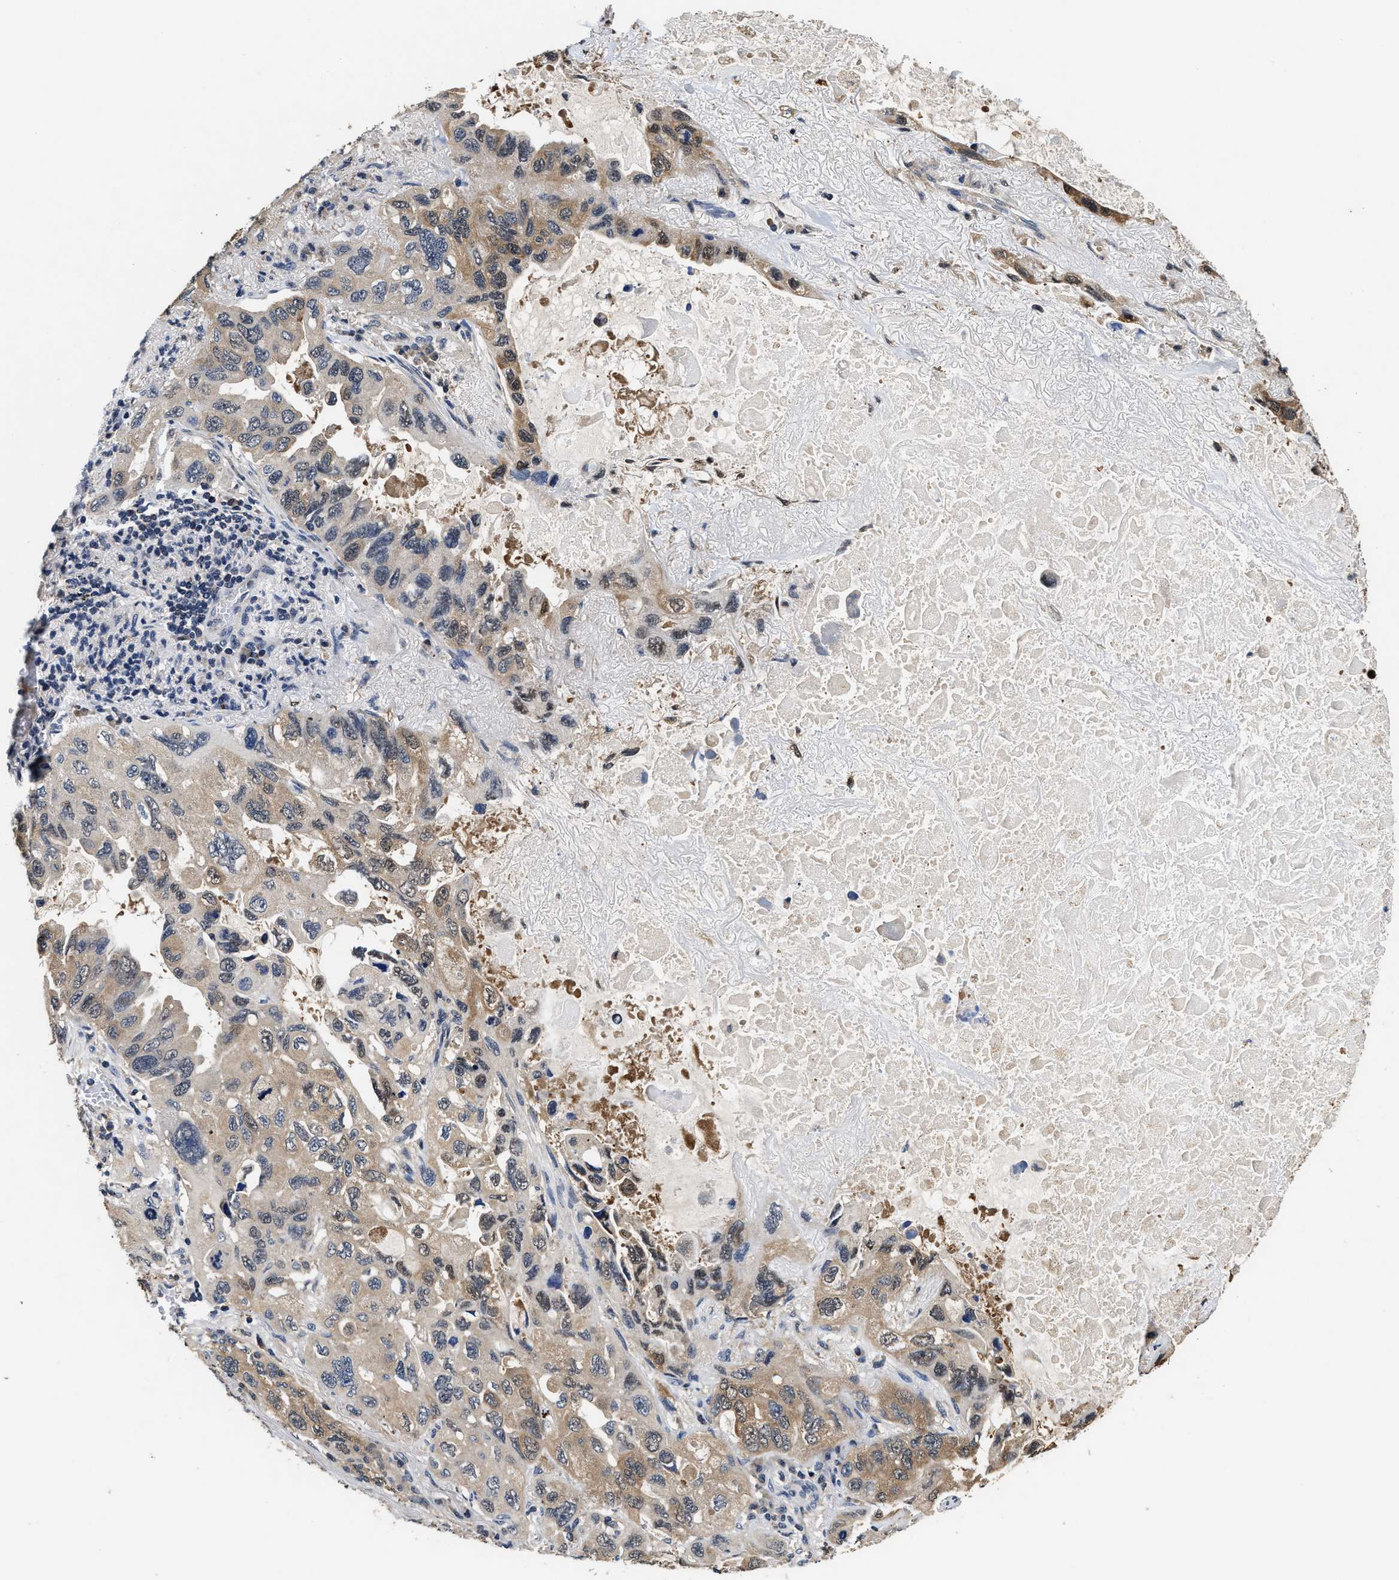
{"staining": {"intensity": "weak", "quantity": "25%-75%", "location": "cytoplasmic/membranous,nuclear"}, "tissue": "lung cancer", "cell_type": "Tumor cells", "image_type": "cancer", "snomed": [{"axis": "morphology", "description": "Squamous cell carcinoma, NOS"}, {"axis": "topography", "description": "Lung"}], "caption": "A low amount of weak cytoplasmic/membranous and nuclear expression is seen in approximately 25%-75% of tumor cells in lung cancer (squamous cell carcinoma) tissue. (brown staining indicates protein expression, while blue staining denotes nuclei).", "gene": "PHPT1", "patient": {"sex": "female", "age": 73}}